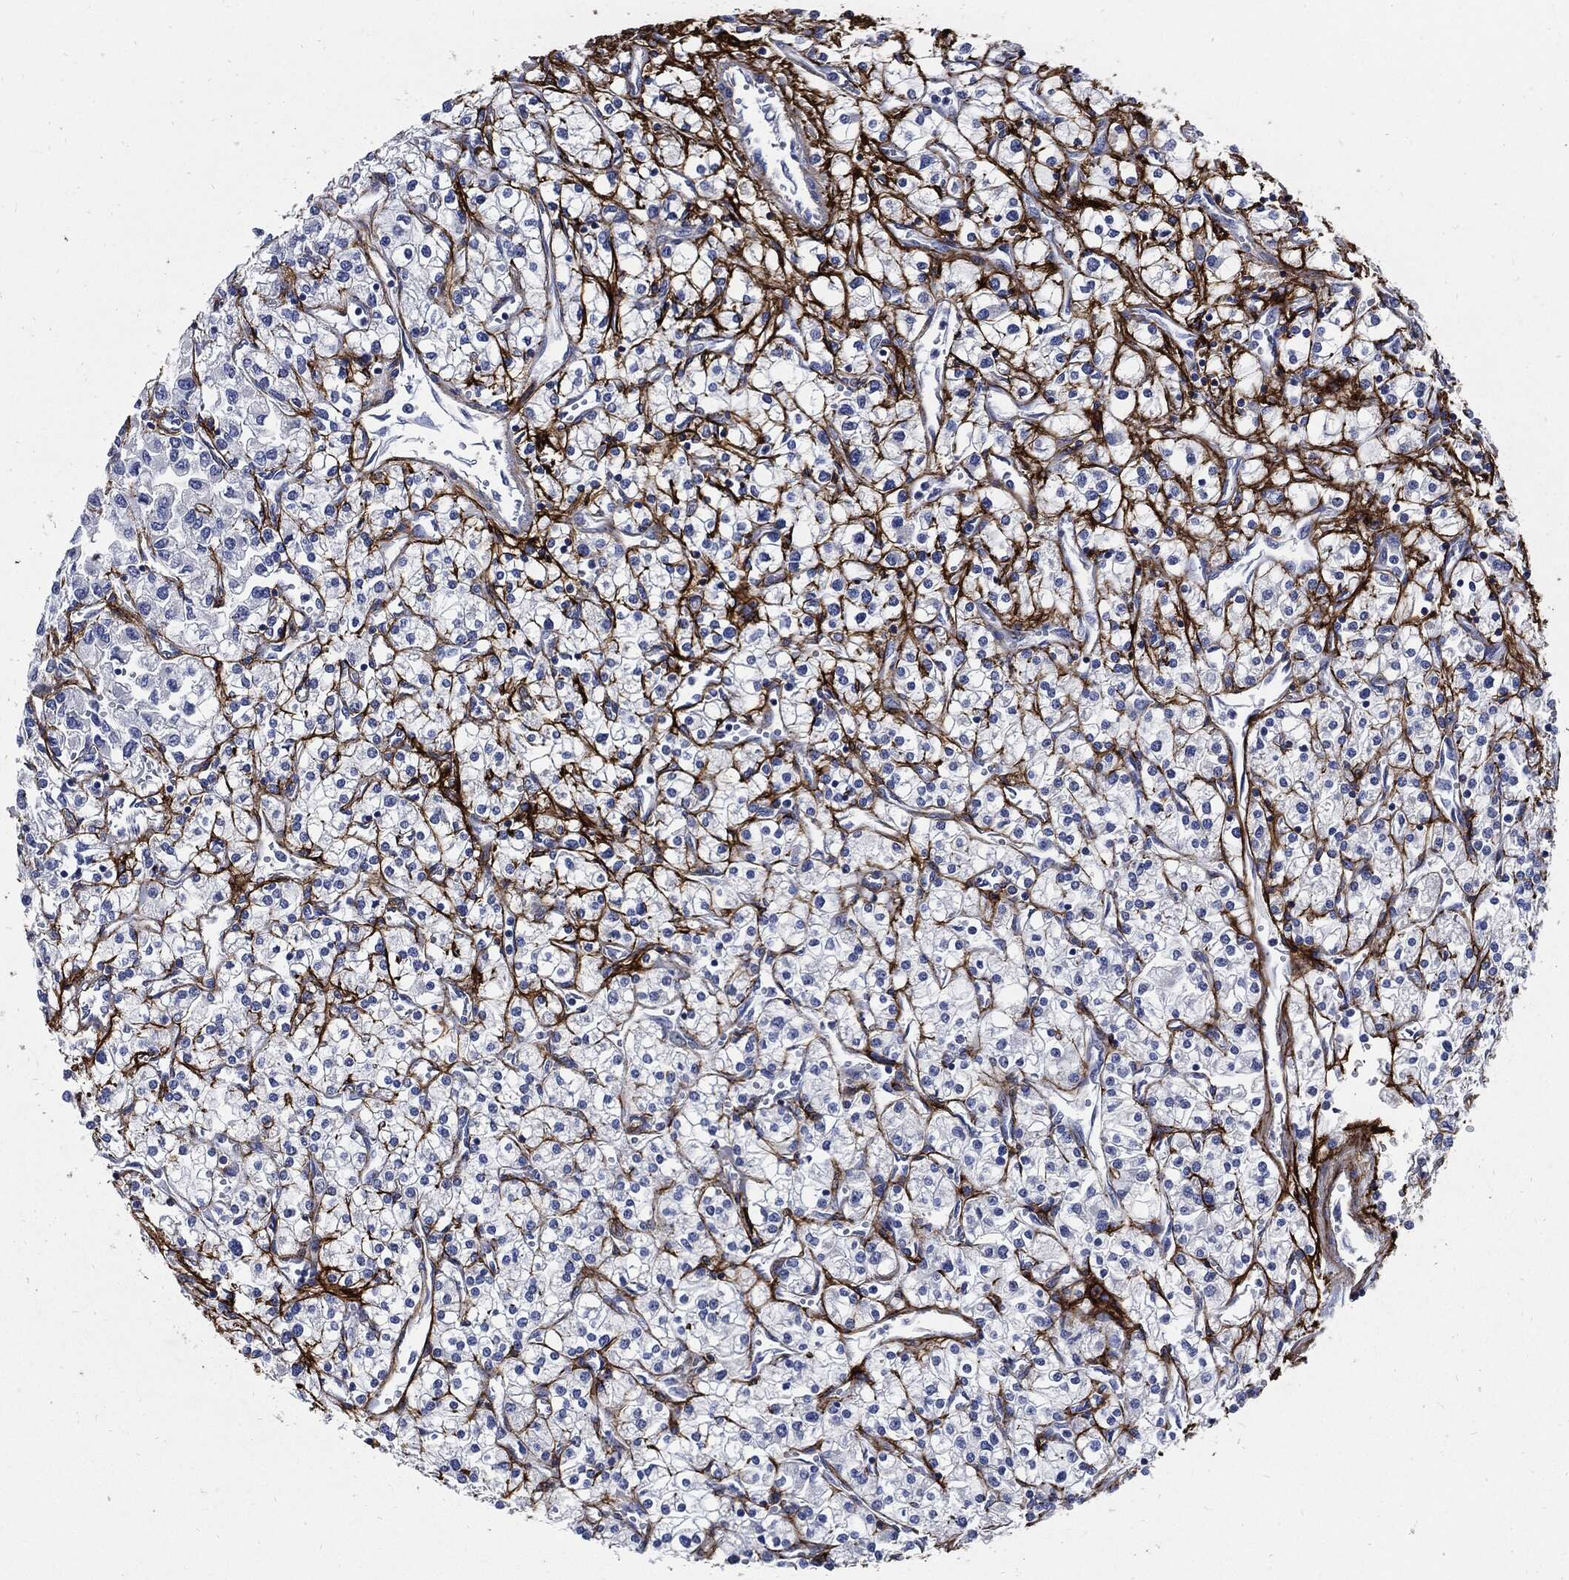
{"staining": {"intensity": "negative", "quantity": "none", "location": "none"}, "tissue": "renal cancer", "cell_type": "Tumor cells", "image_type": "cancer", "snomed": [{"axis": "morphology", "description": "Adenocarcinoma, NOS"}, {"axis": "topography", "description": "Kidney"}], "caption": "IHC photomicrograph of neoplastic tissue: renal cancer stained with DAB reveals no significant protein staining in tumor cells.", "gene": "FBN1", "patient": {"sex": "male", "age": 80}}